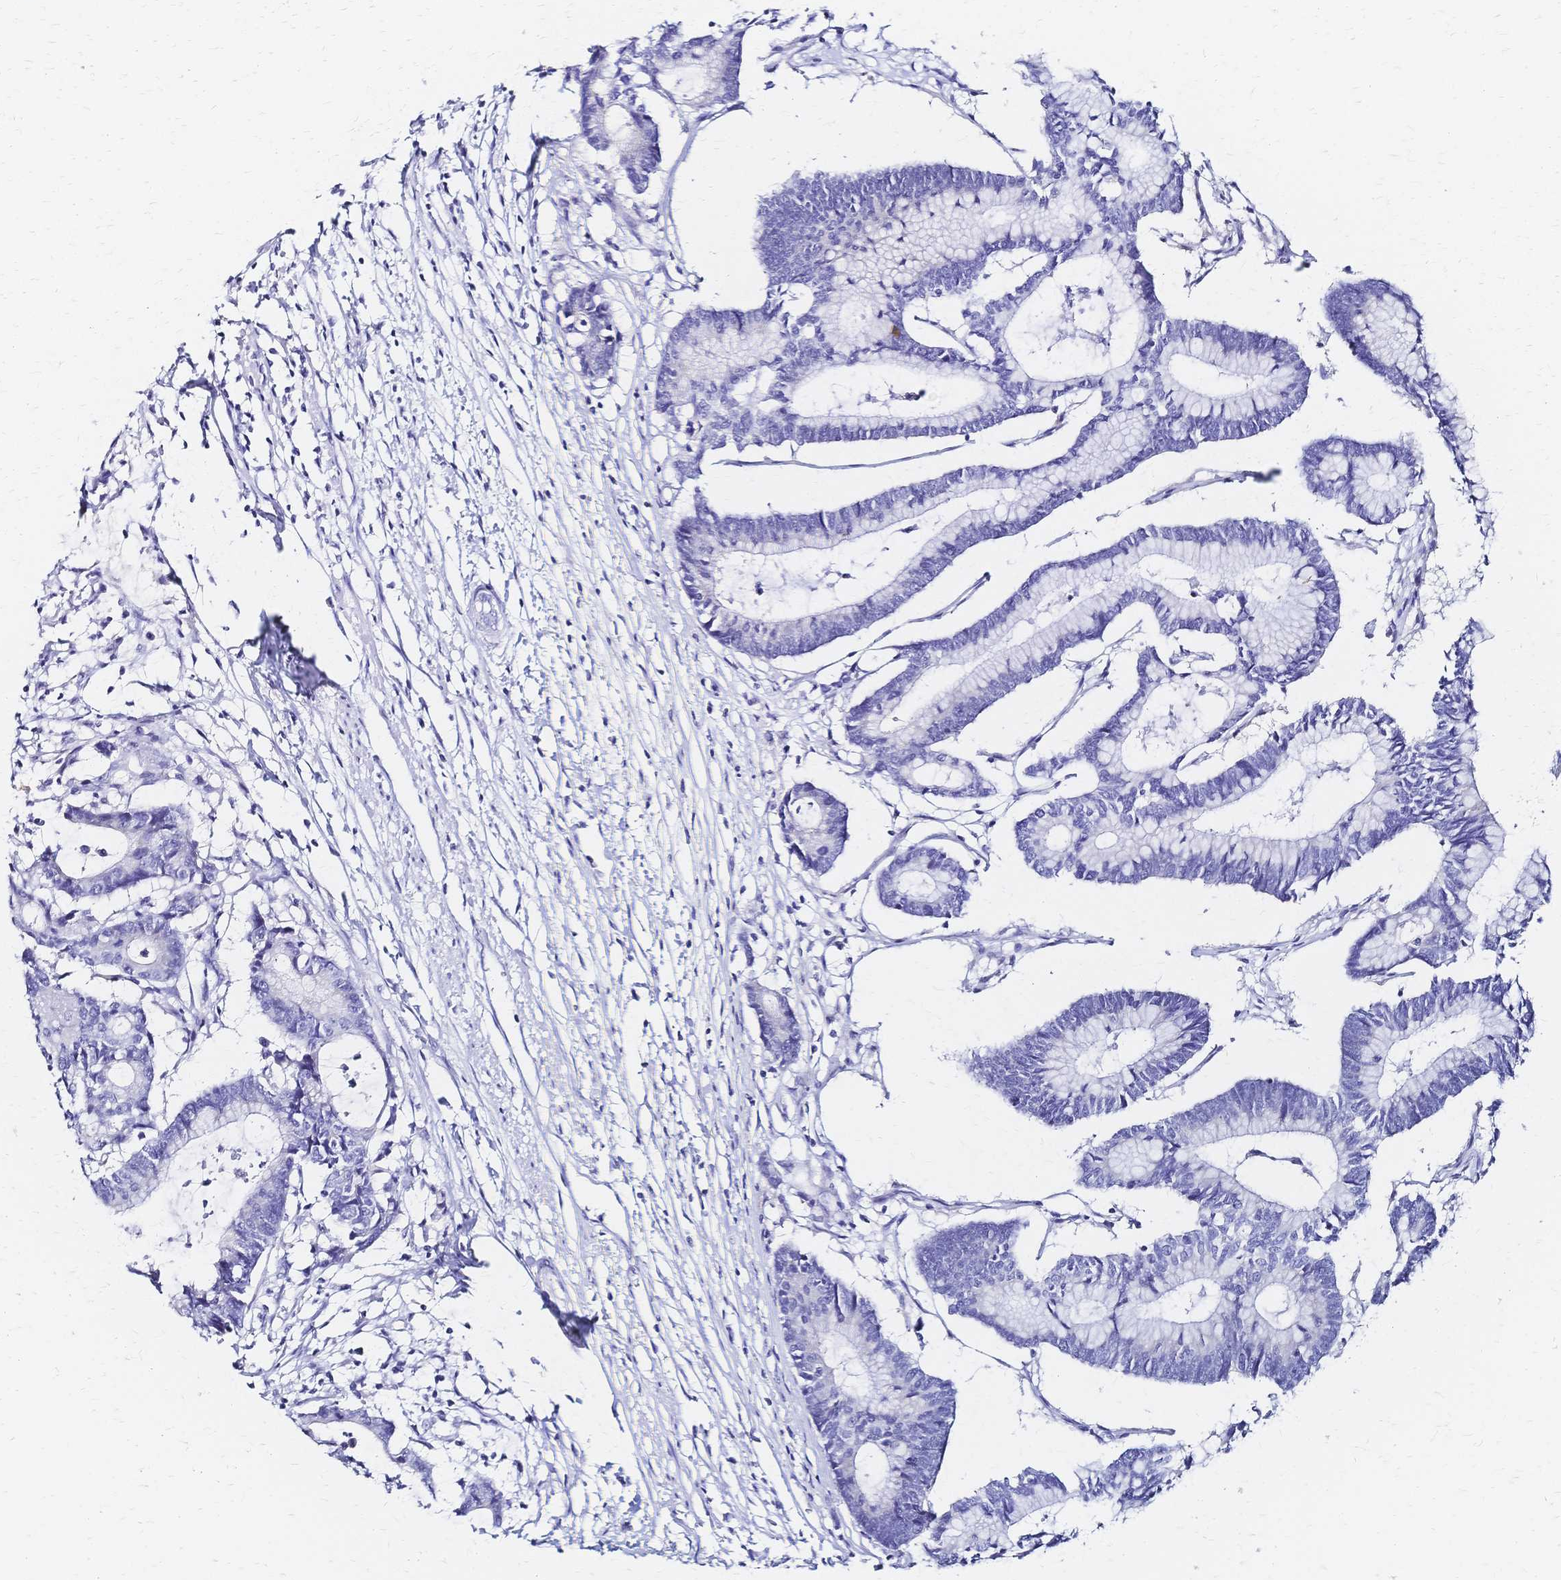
{"staining": {"intensity": "negative", "quantity": "none", "location": "none"}, "tissue": "colorectal cancer", "cell_type": "Tumor cells", "image_type": "cancer", "snomed": [{"axis": "morphology", "description": "Adenocarcinoma, NOS"}, {"axis": "topography", "description": "Colon"}], "caption": "Immunohistochemical staining of human colorectal cancer reveals no significant expression in tumor cells.", "gene": "SLC5A1", "patient": {"sex": "female", "age": 78}}